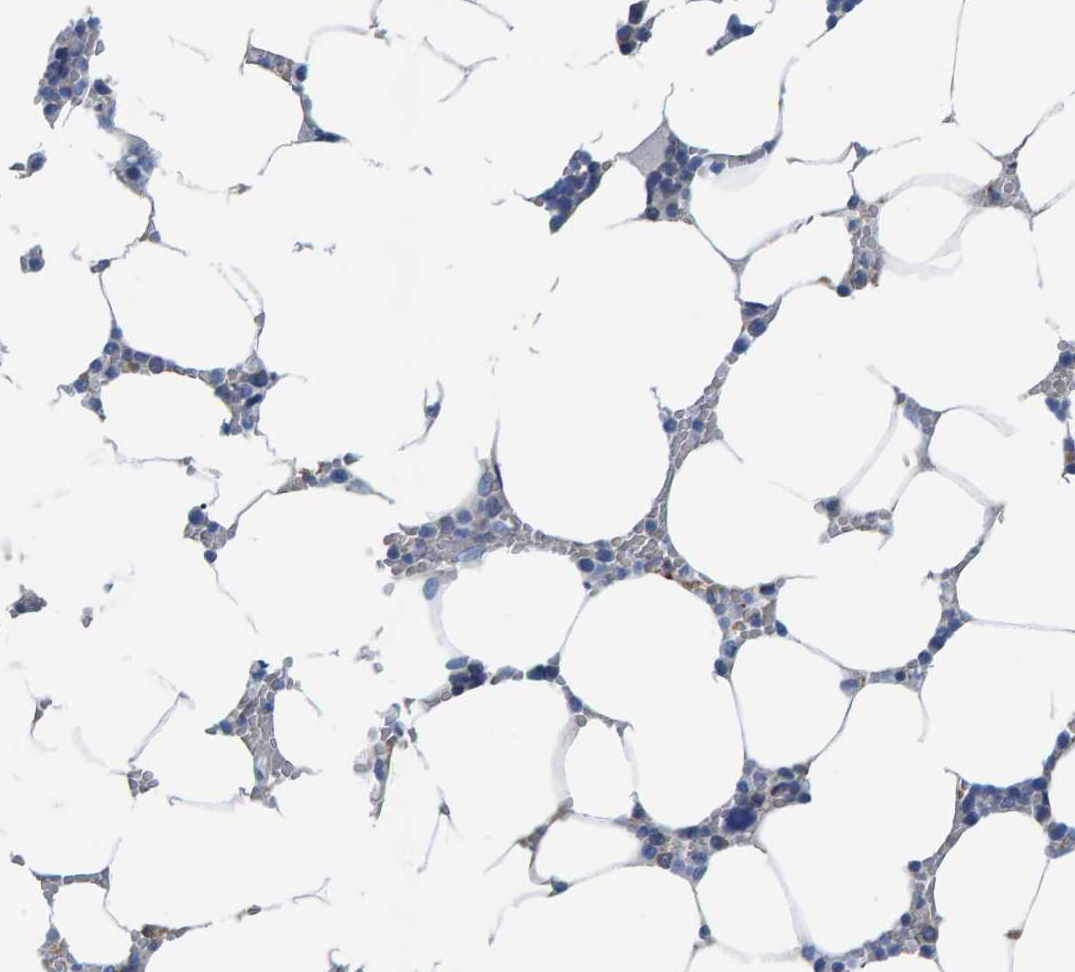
{"staining": {"intensity": "negative", "quantity": "none", "location": "none"}, "tissue": "bone marrow", "cell_type": "Hematopoietic cells", "image_type": "normal", "snomed": [{"axis": "morphology", "description": "Normal tissue, NOS"}, {"axis": "topography", "description": "Bone marrow"}], "caption": "Immunohistochemical staining of normal human bone marrow displays no significant staining in hematopoietic cells.", "gene": "IDO1", "patient": {"sex": "male", "age": 70}}